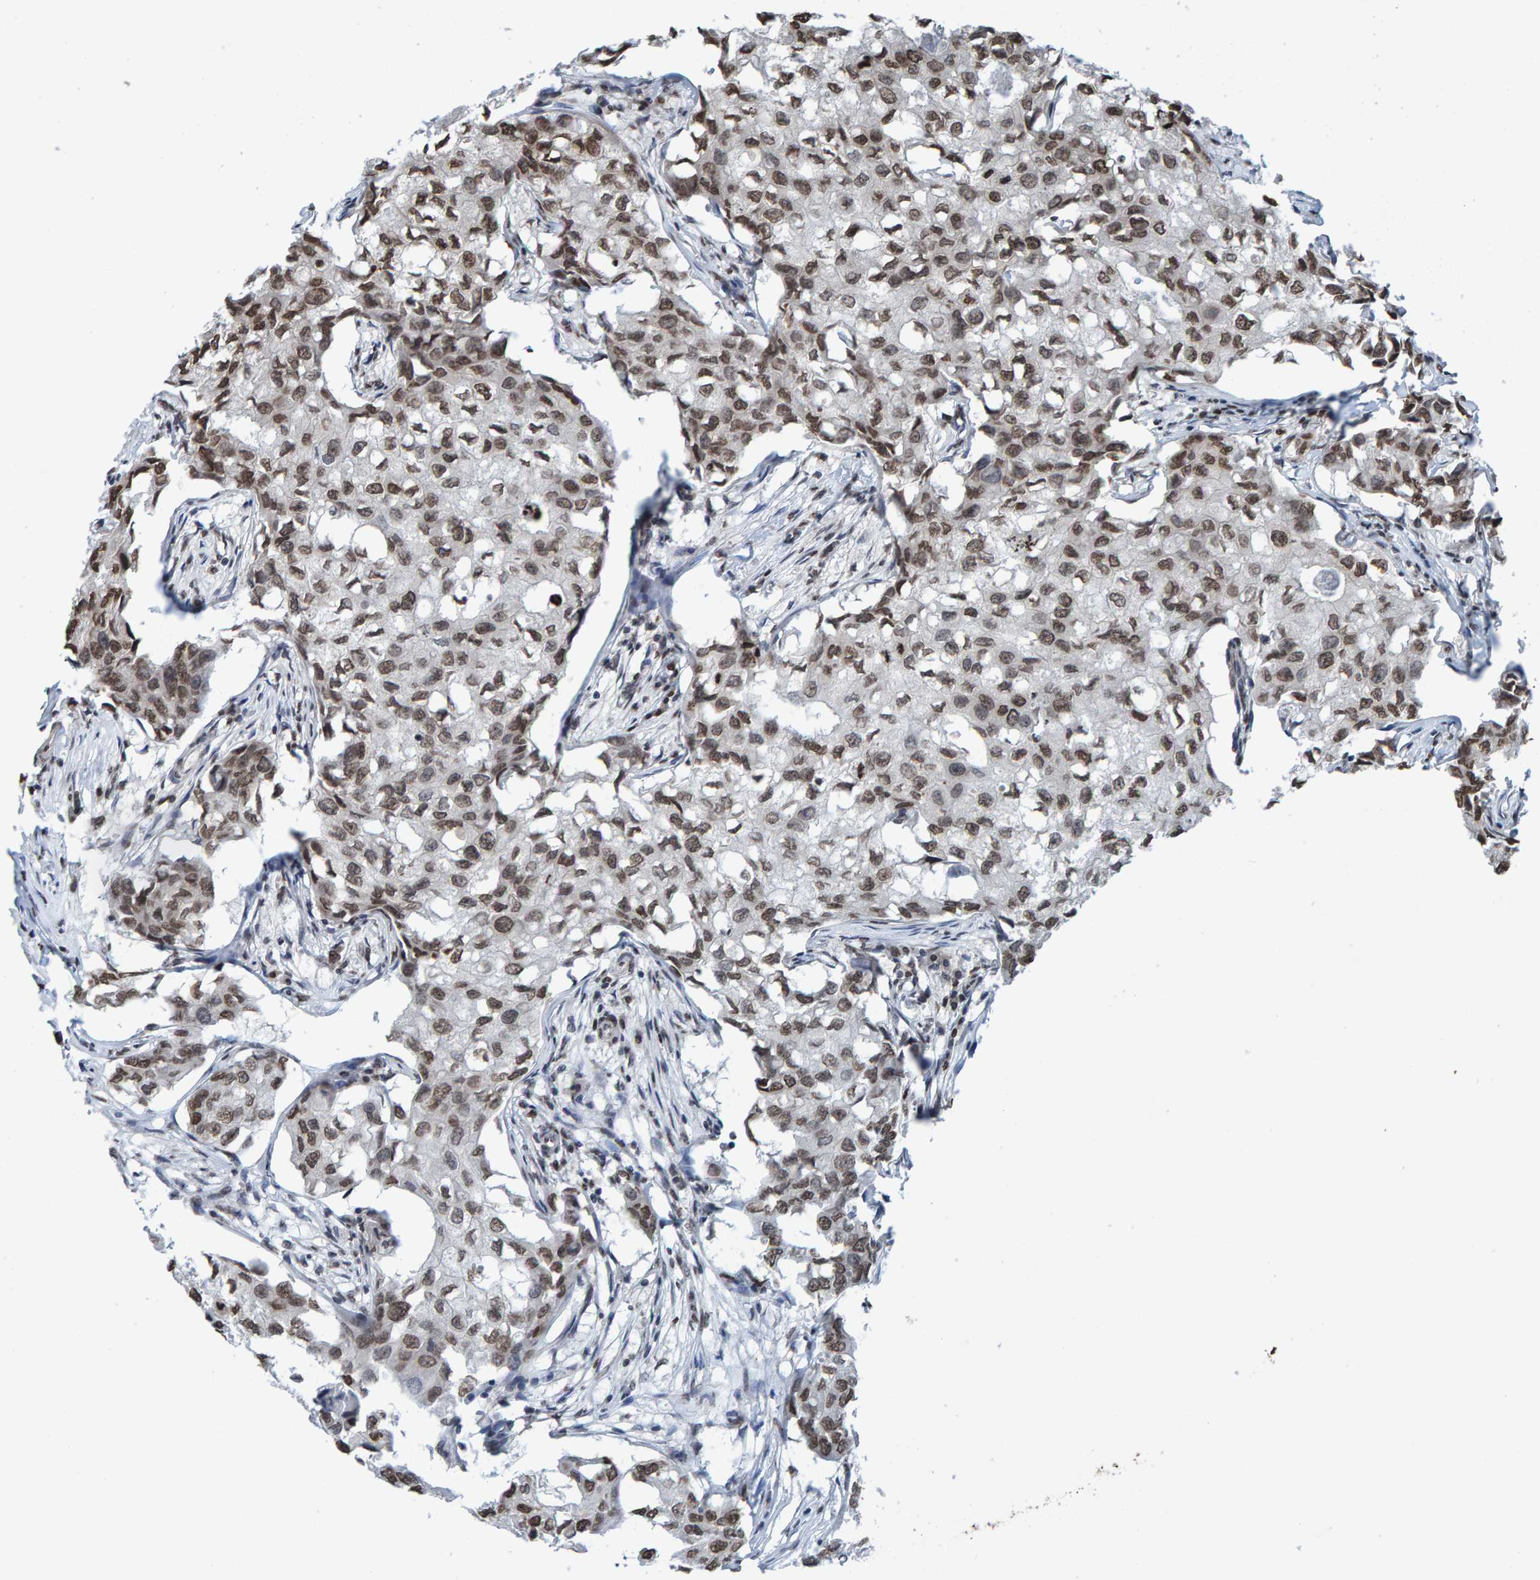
{"staining": {"intensity": "weak", "quantity": ">75%", "location": "nuclear"}, "tissue": "breast cancer", "cell_type": "Tumor cells", "image_type": "cancer", "snomed": [{"axis": "morphology", "description": "Duct carcinoma"}, {"axis": "topography", "description": "Breast"}], "caption": "Protein expression by IHC exhibits weak nuclear expression in approximately >75% of tumor cells in breast cancer.", "gene": "H2AZ1", "patient": {"sex": "female", "age": 27}}